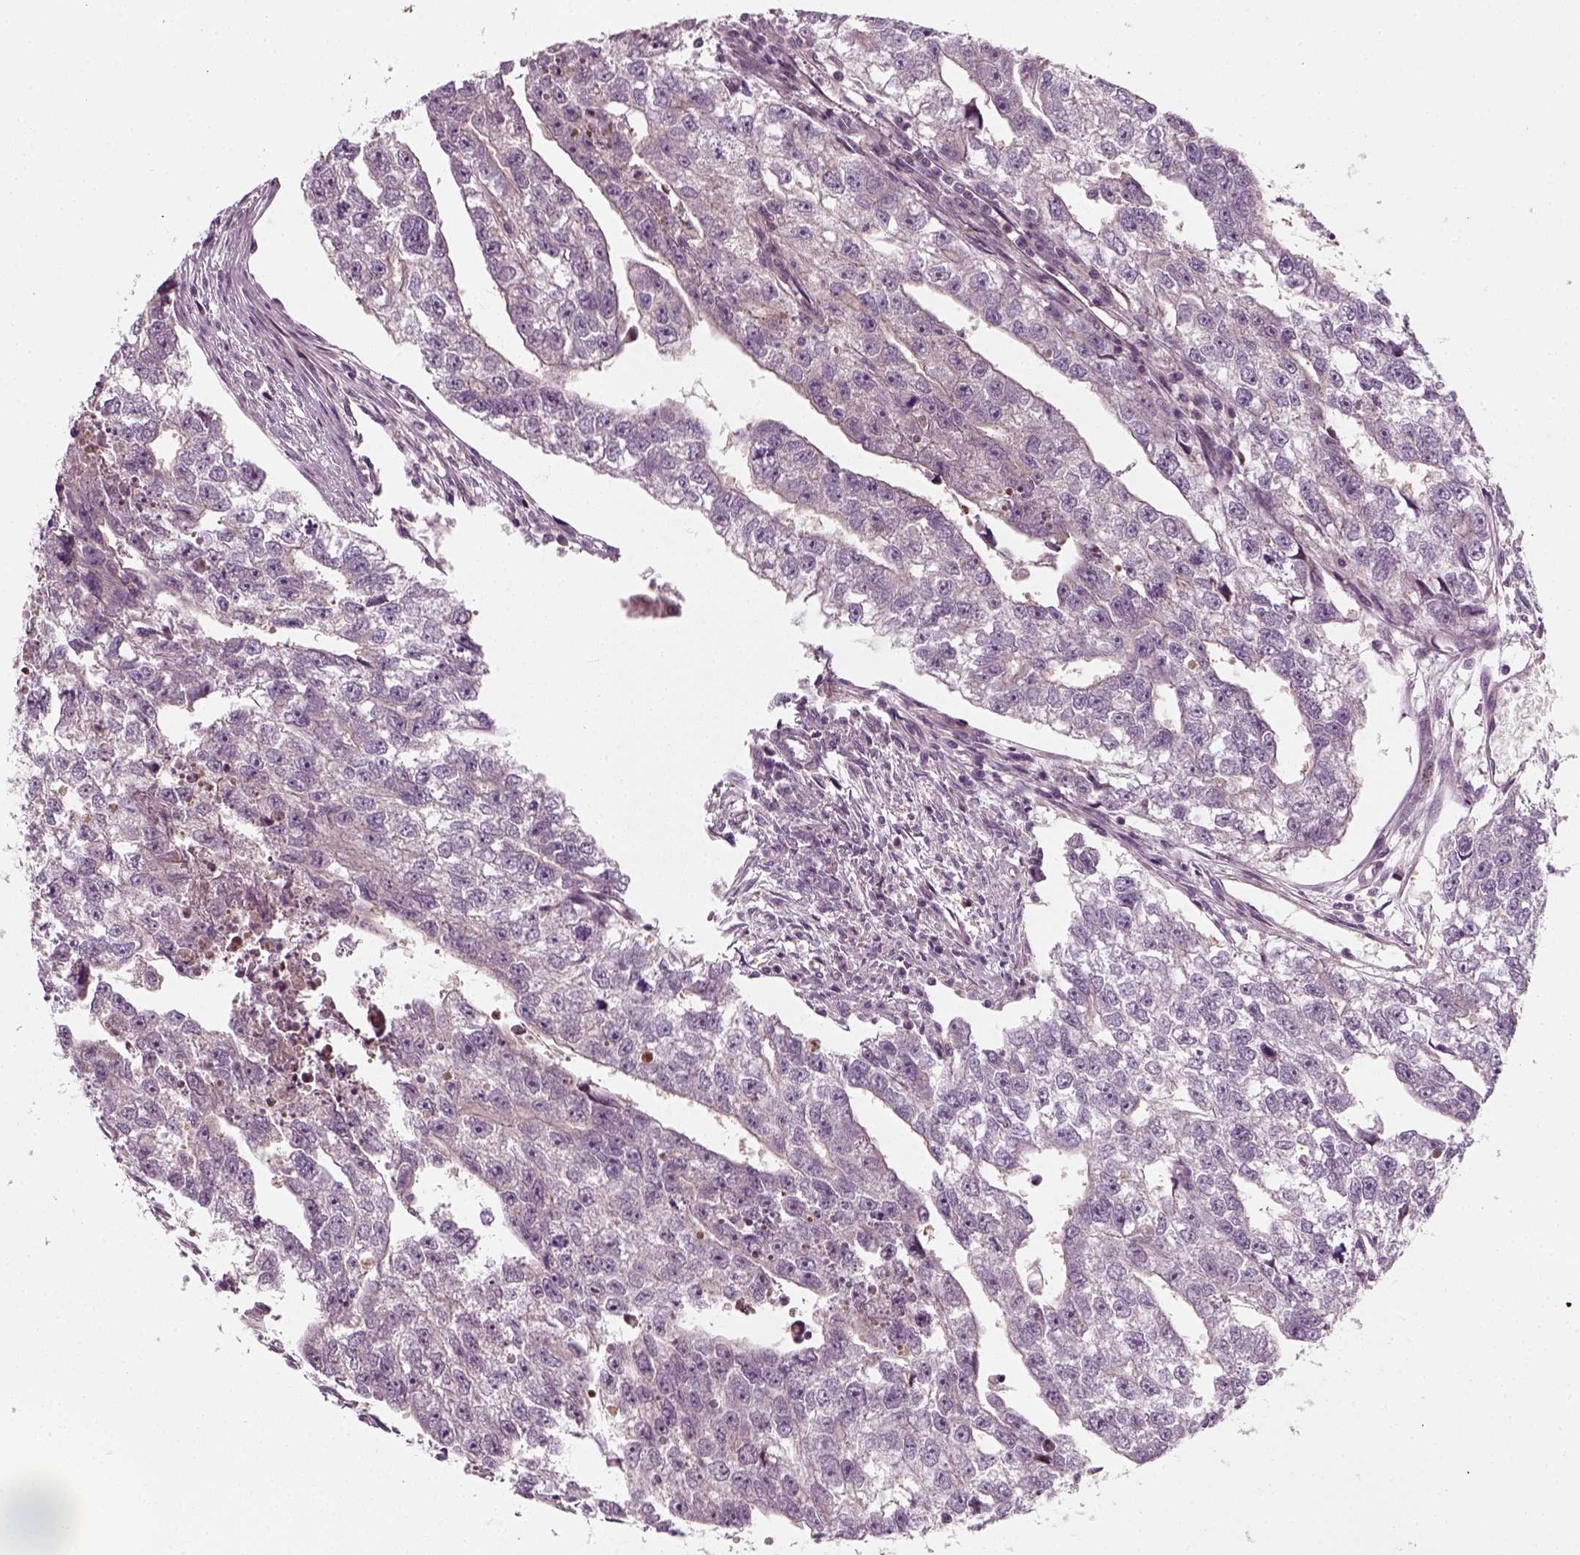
{"staining": {"intensity": "negative", "quantity": "none", "location": "none"}, "tissue": "testis cancer", "cell_type": "Tumor cells", "image_type": "cancer", "snomed": [{"axis": "morphology", "description": "Carcinoma, Embryonal, NOS"}, {"axis": "morphology", "description": "Teratoma, malignant, NOS"}, {"axis": "topography", "description": "Testis"}], "caption": "DAB (3,3'-diaminobenzidine) immunohistochemical staining of human malignant teratoma (testis) shows no significant staining in tumor cells. (Brightfield microscopy of DAB (3,3'-diaminobenzidine) immunohistochemistry (IHC) at high magnification).", "gene": "DNASE1L1", "patient": {"sex": "male", "age": 44}}